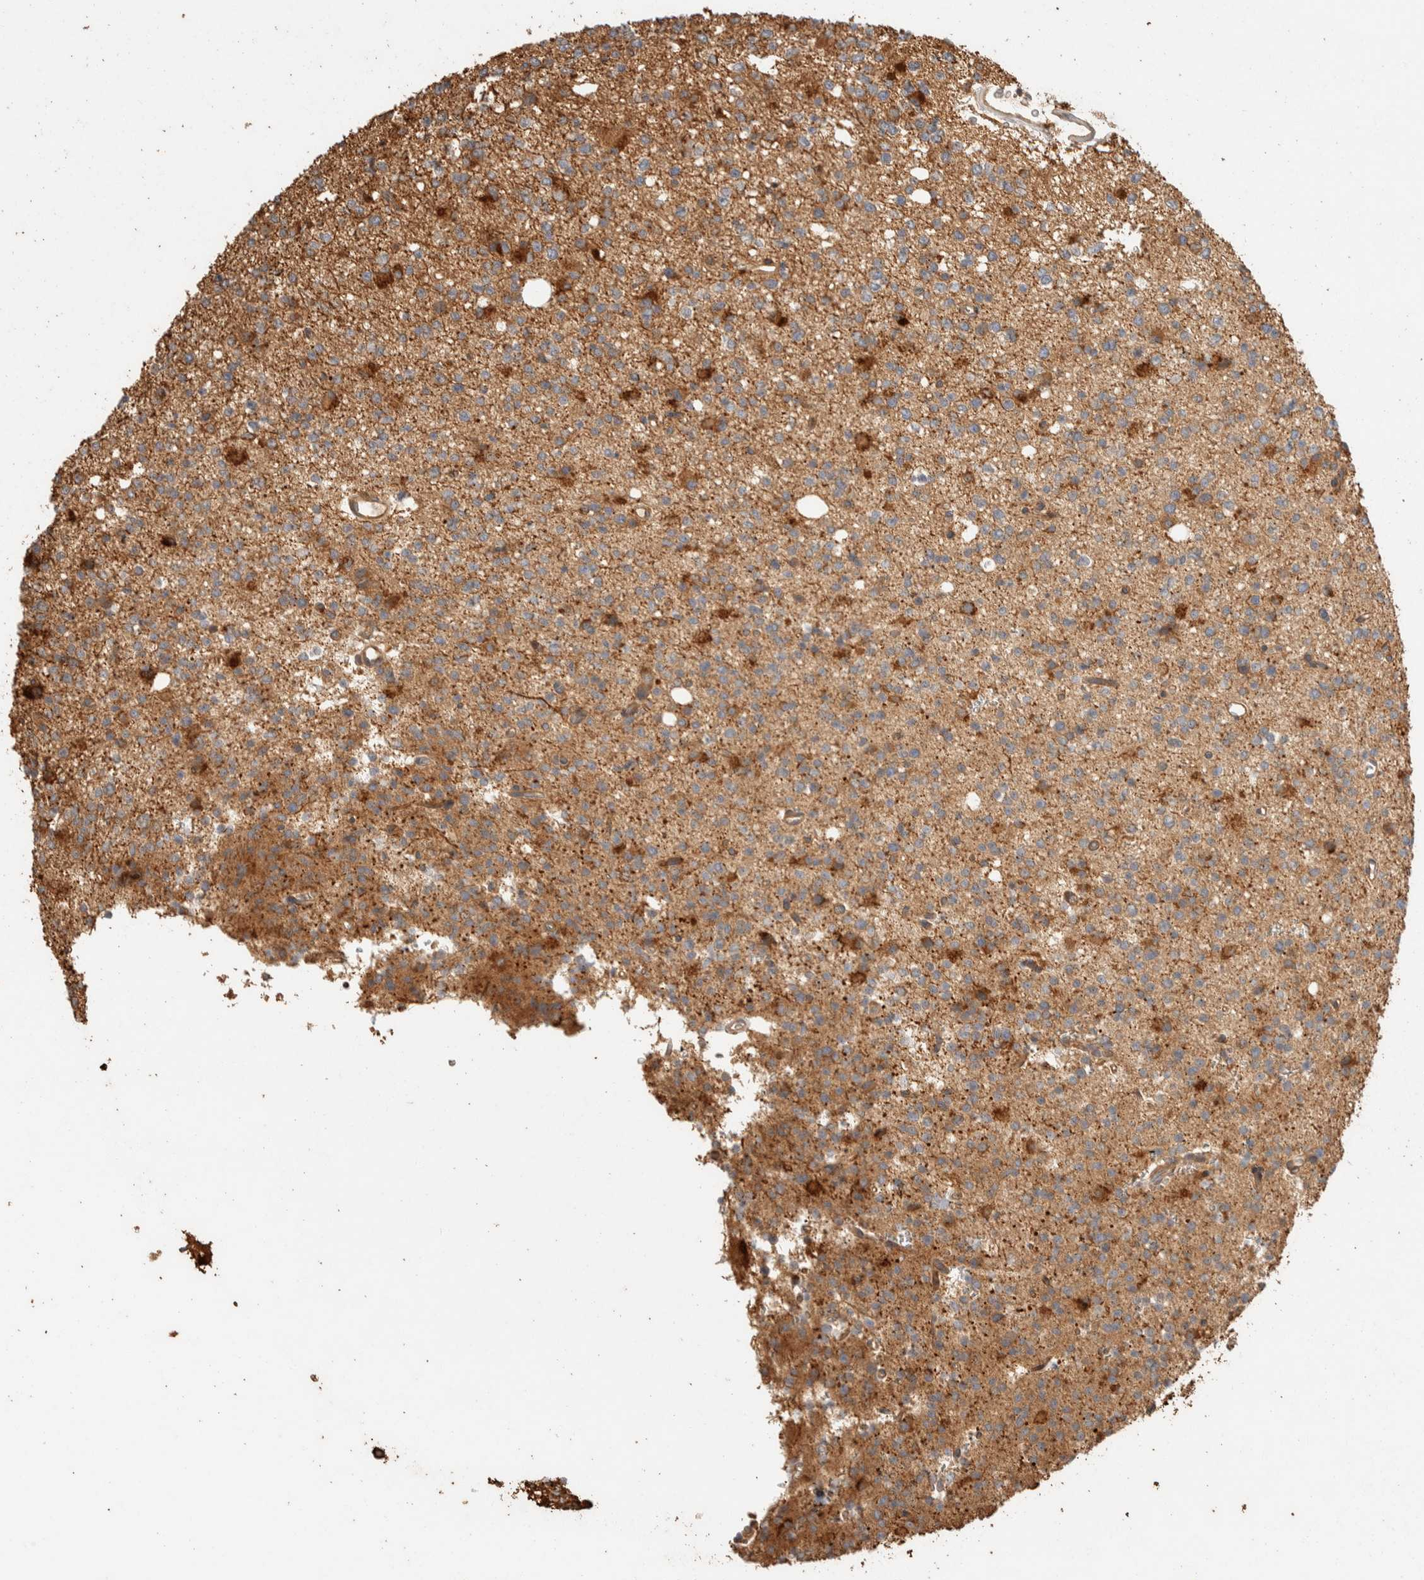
{"staining": {"intensity": "weak", "quantity": ">75%", "location": "cytoplasmic/membranous"}, "tissue": "glioma", "cell_type": "Tumor cells", "image_type": "cancer", "snomed": [{"axis": "morphology", "description": "Glioma, malignant, High grade"}, {"axis": "topography", "description": "Brain"}], "caption": "An image showing weak cytoplasmic/membranous staining in about >75% of tumor cells in malignant glioma (high-grade), as visualized by brown immunohistochemical staining.", "gene": "EXOC7", "patient": {"sex": "female", "age": 62}}